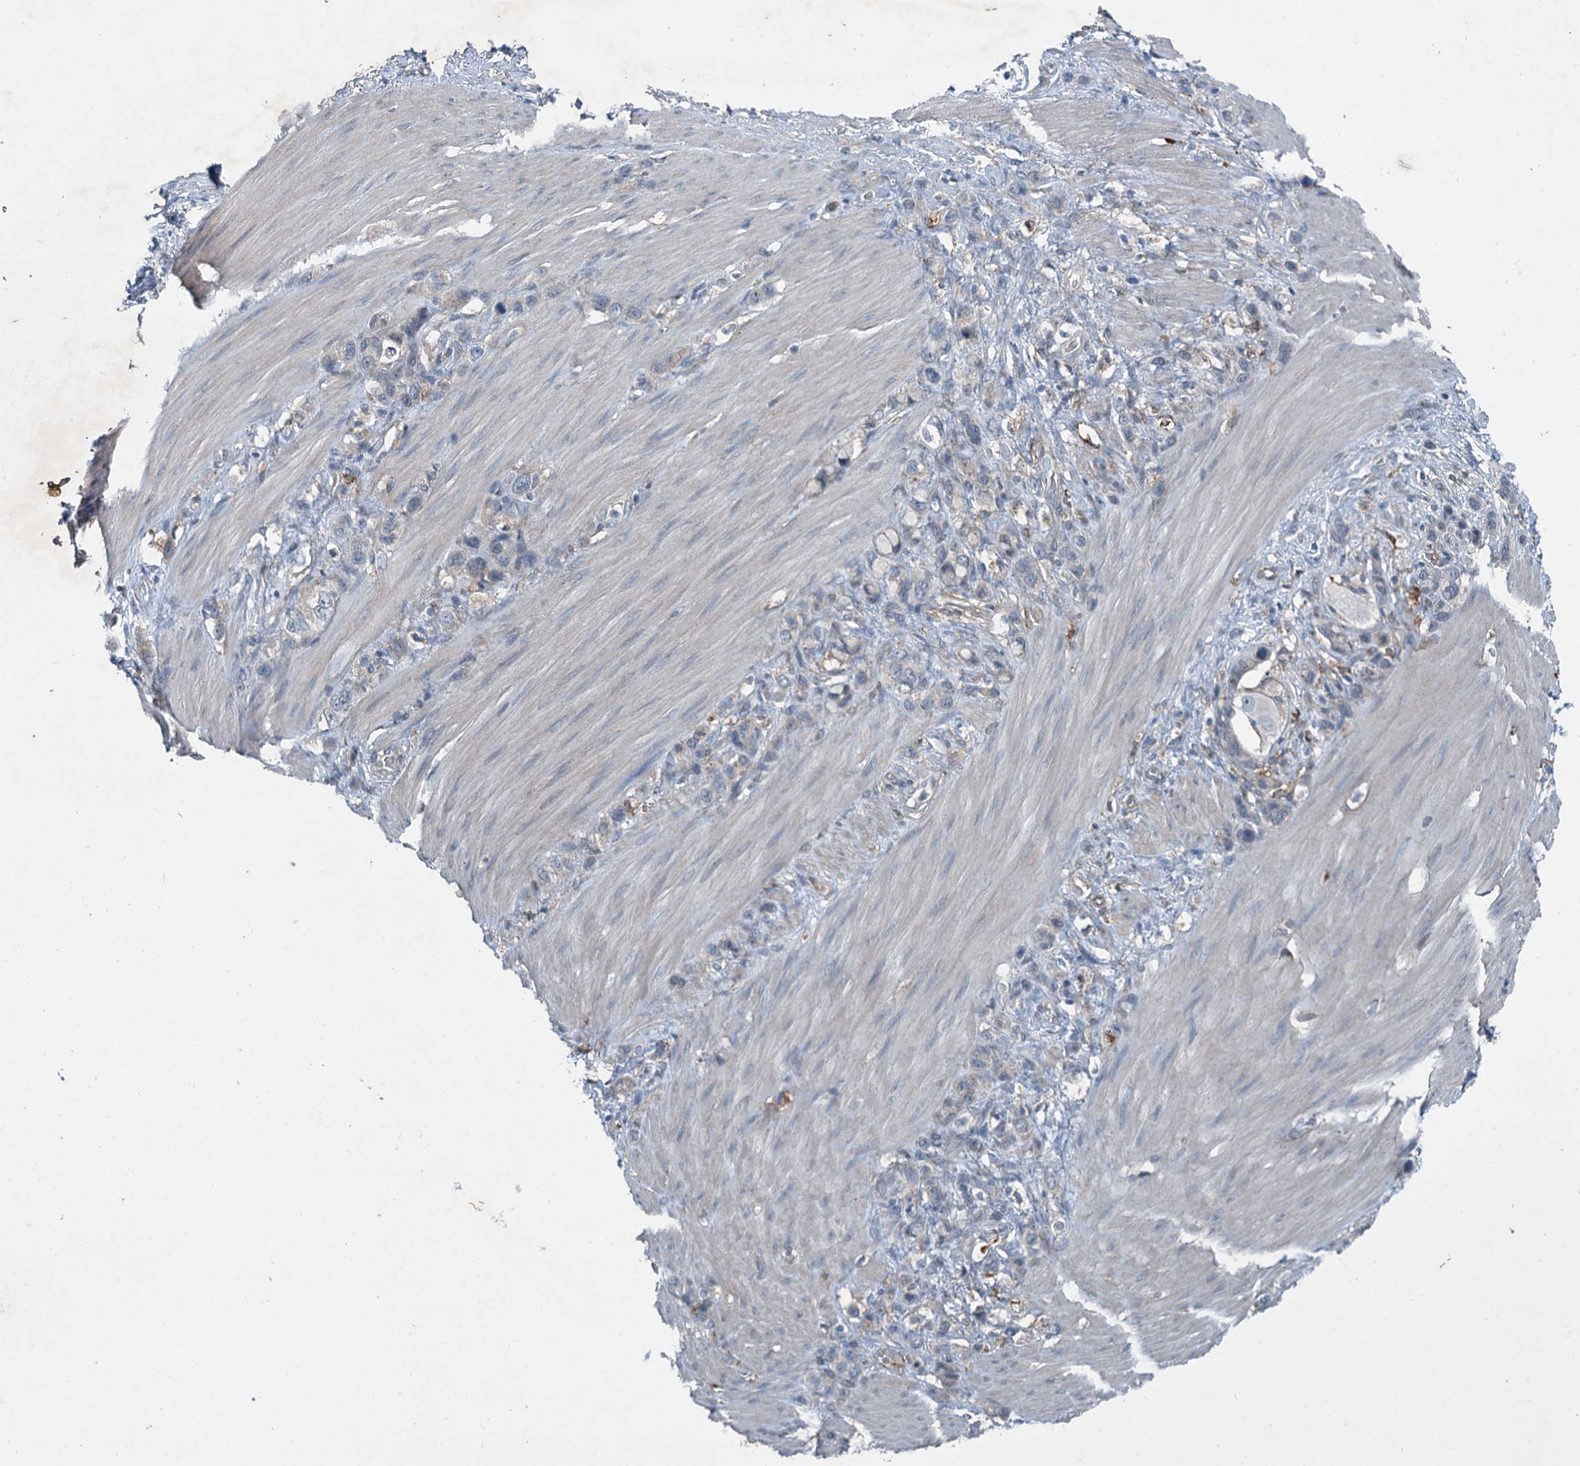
{"staining": {"intensity": "negative", "quantity": "none", "location": "none"}, "tissue": "stomach cancer", "cell_type": "Tumor cells", "image_type": "cancer", "snomed": [{"axis": "morphology", "description": "Adenocarcinoma, NOS"}, {"axis": "morphology", "description": "Adenocarcinoma, High grade"}, {"axis": "topography", "description": "Stomach, upper"}, {"axis": "topography", "description": "Stomach, lower"}], "caption": "Tumor cells are negative for brown protein staining in stomach cancer. (DAB IHC with hematoxylin counter stain).", "gene": "AXL", "patient": {"sex": "female", "age": 65}}